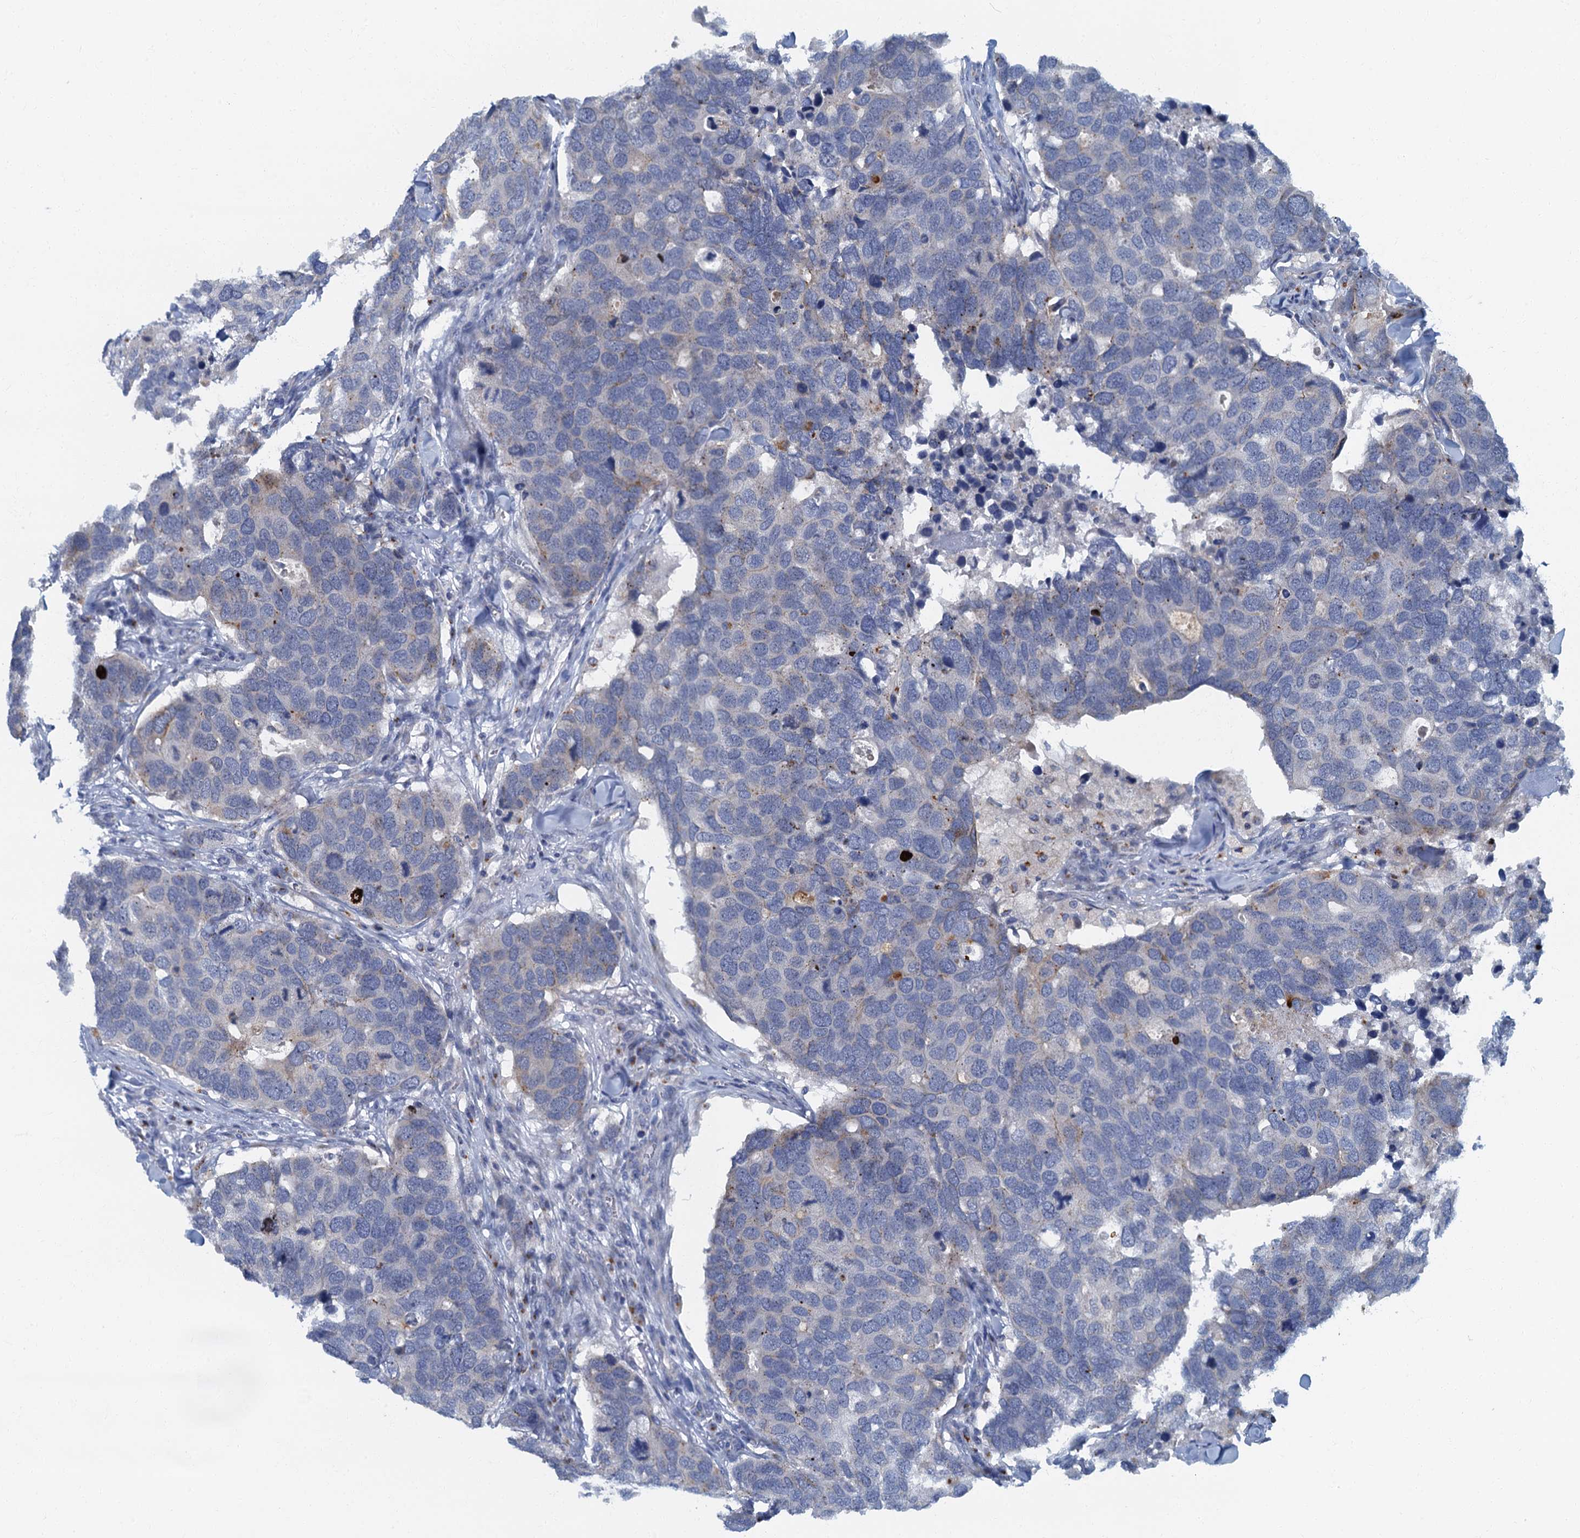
{"staining": {"intensity": "negative", "quantity": "none", "location": "none"}, "tissue": "breast cancer", "cell_type": "Tumor cells", "image_type": "cancer", "snomed": [{"axis": "morphology", "description": "Duct carcinoma"}, {"axis": "topography", "description": "Breast"}], "caption": "Immunohistochemistry (IHC) of human breast invasive ductal carcinoma shows no positivity in tumor cells. (DAB (3,3'-diaminobenzidine) immunohistochemistry with hematoxylin counter stain).", "gene": "LYPD3", "patient": {"sex": "female", "age": 83}}